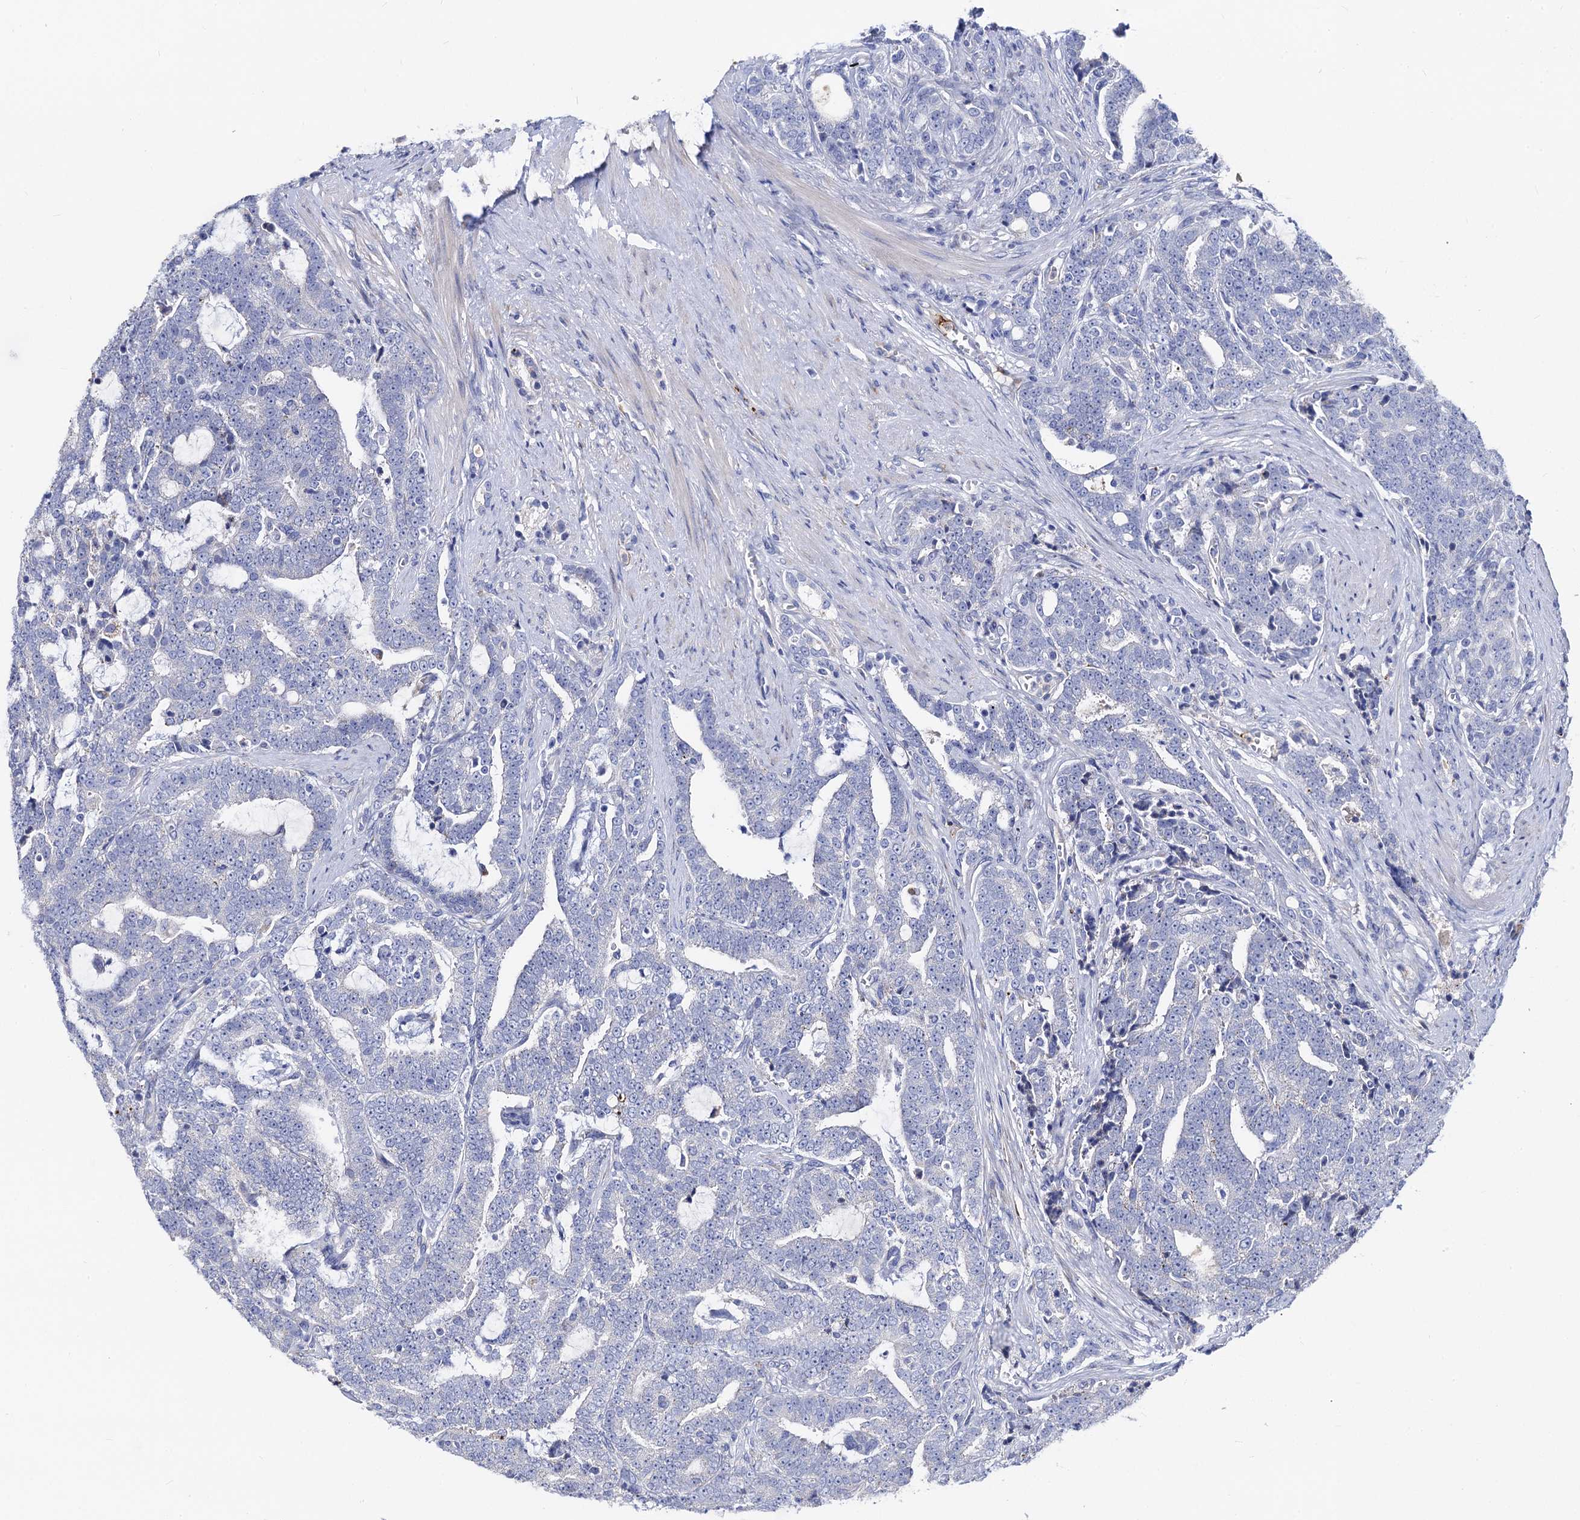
{"staining": {"intensity": "negative", "quantity": "none", "location": "none"}, "tissue": "prostate cancer", "cell_type": "Tumor cells", "image_type": "cancer", "snomed": [{"axis": "morphology", "description": "Adenocarcinoma, High grade"}, {"axis": "topography", "description": "Prostate and seminal vesicle, NOS"}], "caption": "Tumor cells show no significant expression in high-grade adenocarcinoma (prostate).", "gene": "FREM3", "patient": {"sex": "male", "age": 67}}